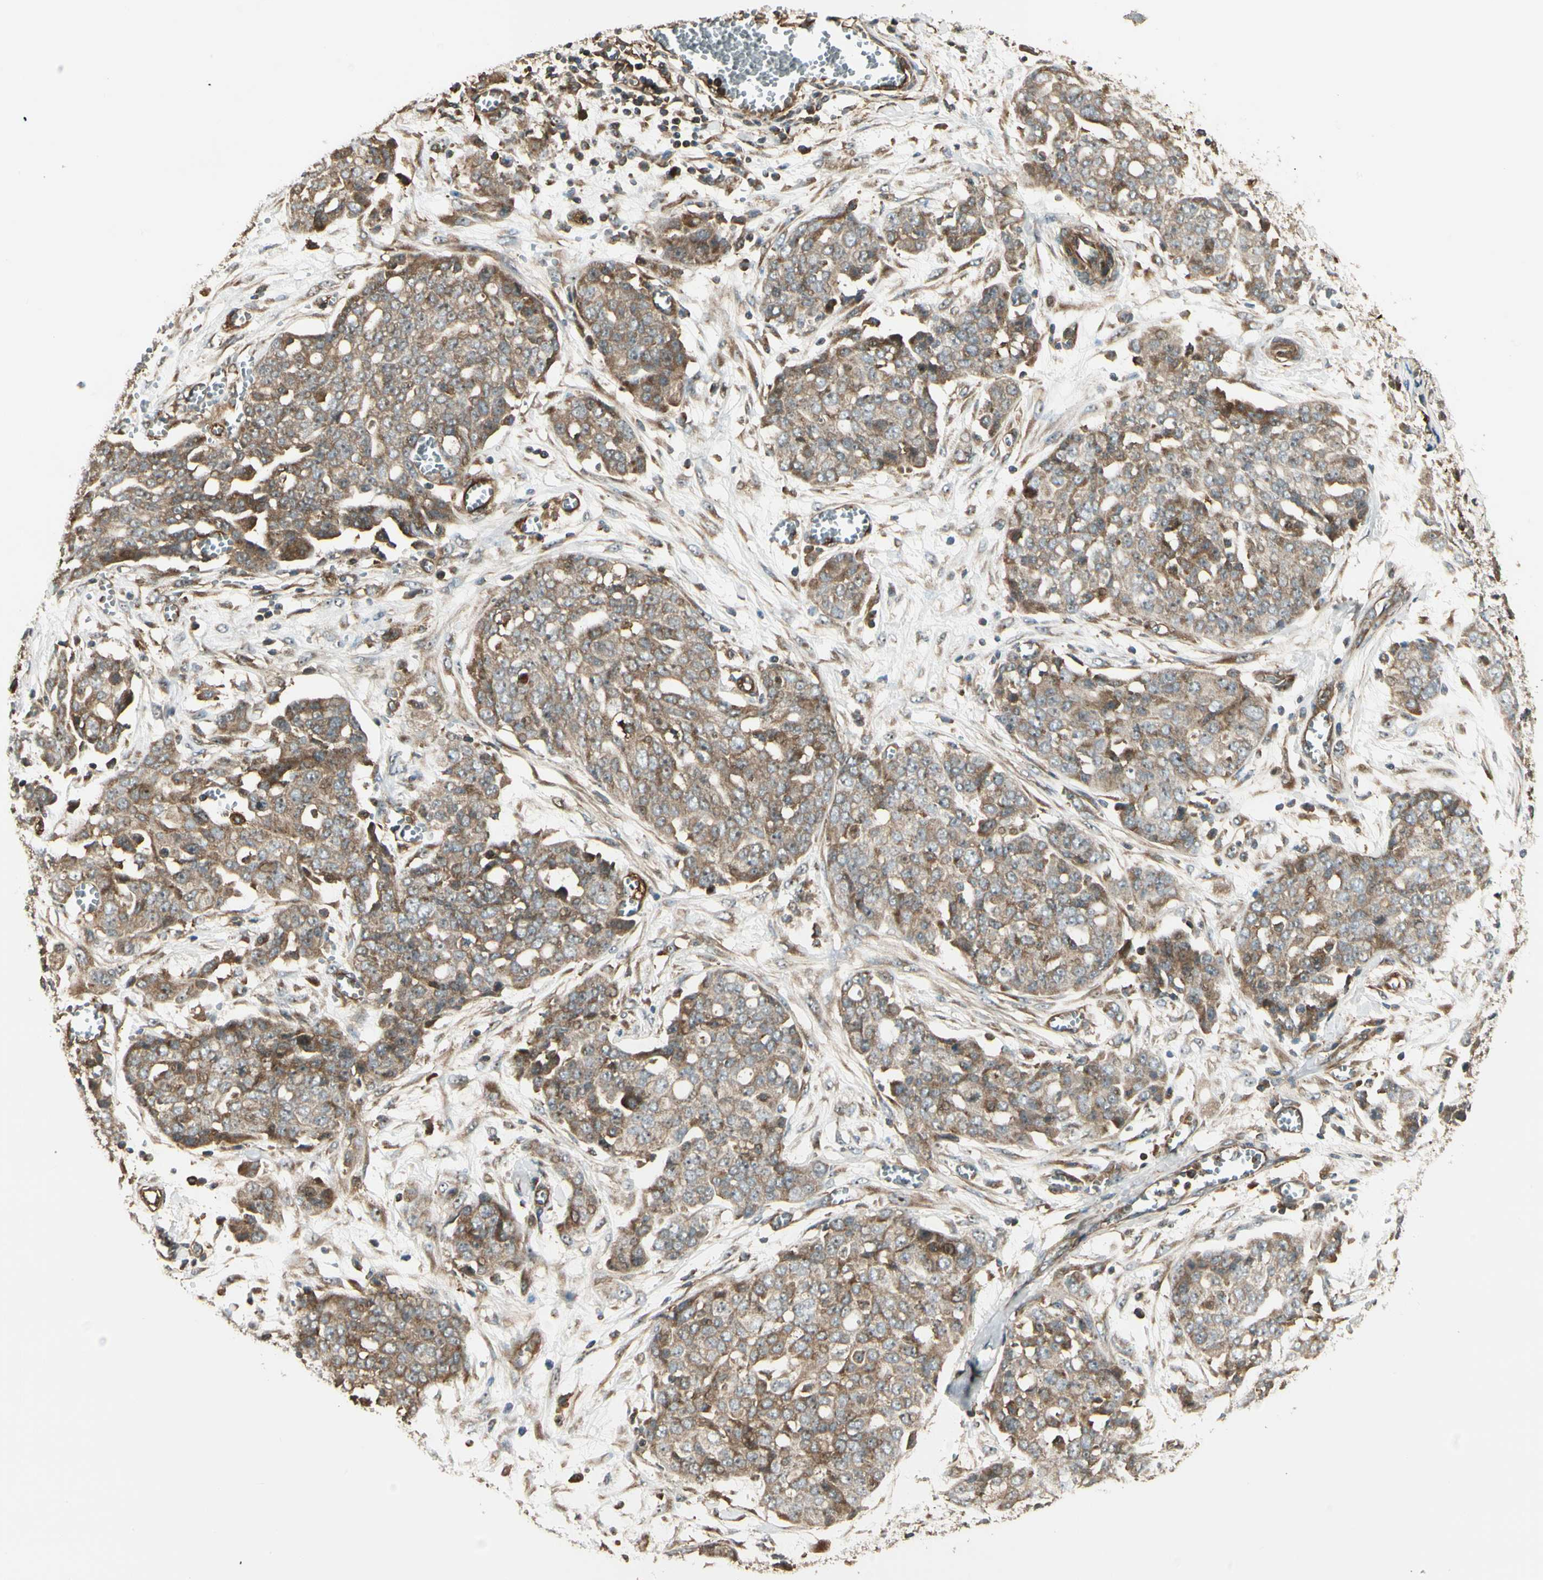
{"staining": {"intensity": "strong", "quantity": ">75%", "location": "cytoplasmic/membranous"}, "tissue": "ovarian cancer", "cell_type": "Tumor cells", "image_type": "cancer", "snomed": [{"axis": "morphology", "description": "Cystadenocarcinoma, serous, NOS"}, {"axis": "topography", "description": "Soft tissue"}, {"axis": "topography", "description": "Ovary"}], "caption": "Immunohistochemistry (IHC) photomicrograph of neoplastic tissue: human ovarian cancer stained using immunohistochemistry (IHC) displays high levels of strong protein expression localized specifically in the cytoplasmic/membranous of tumor cells, appearing as a cytoplasmic/membranous brown color.", "gene": "FKBP15", "patient": {"sex": "female", "age": 57}}